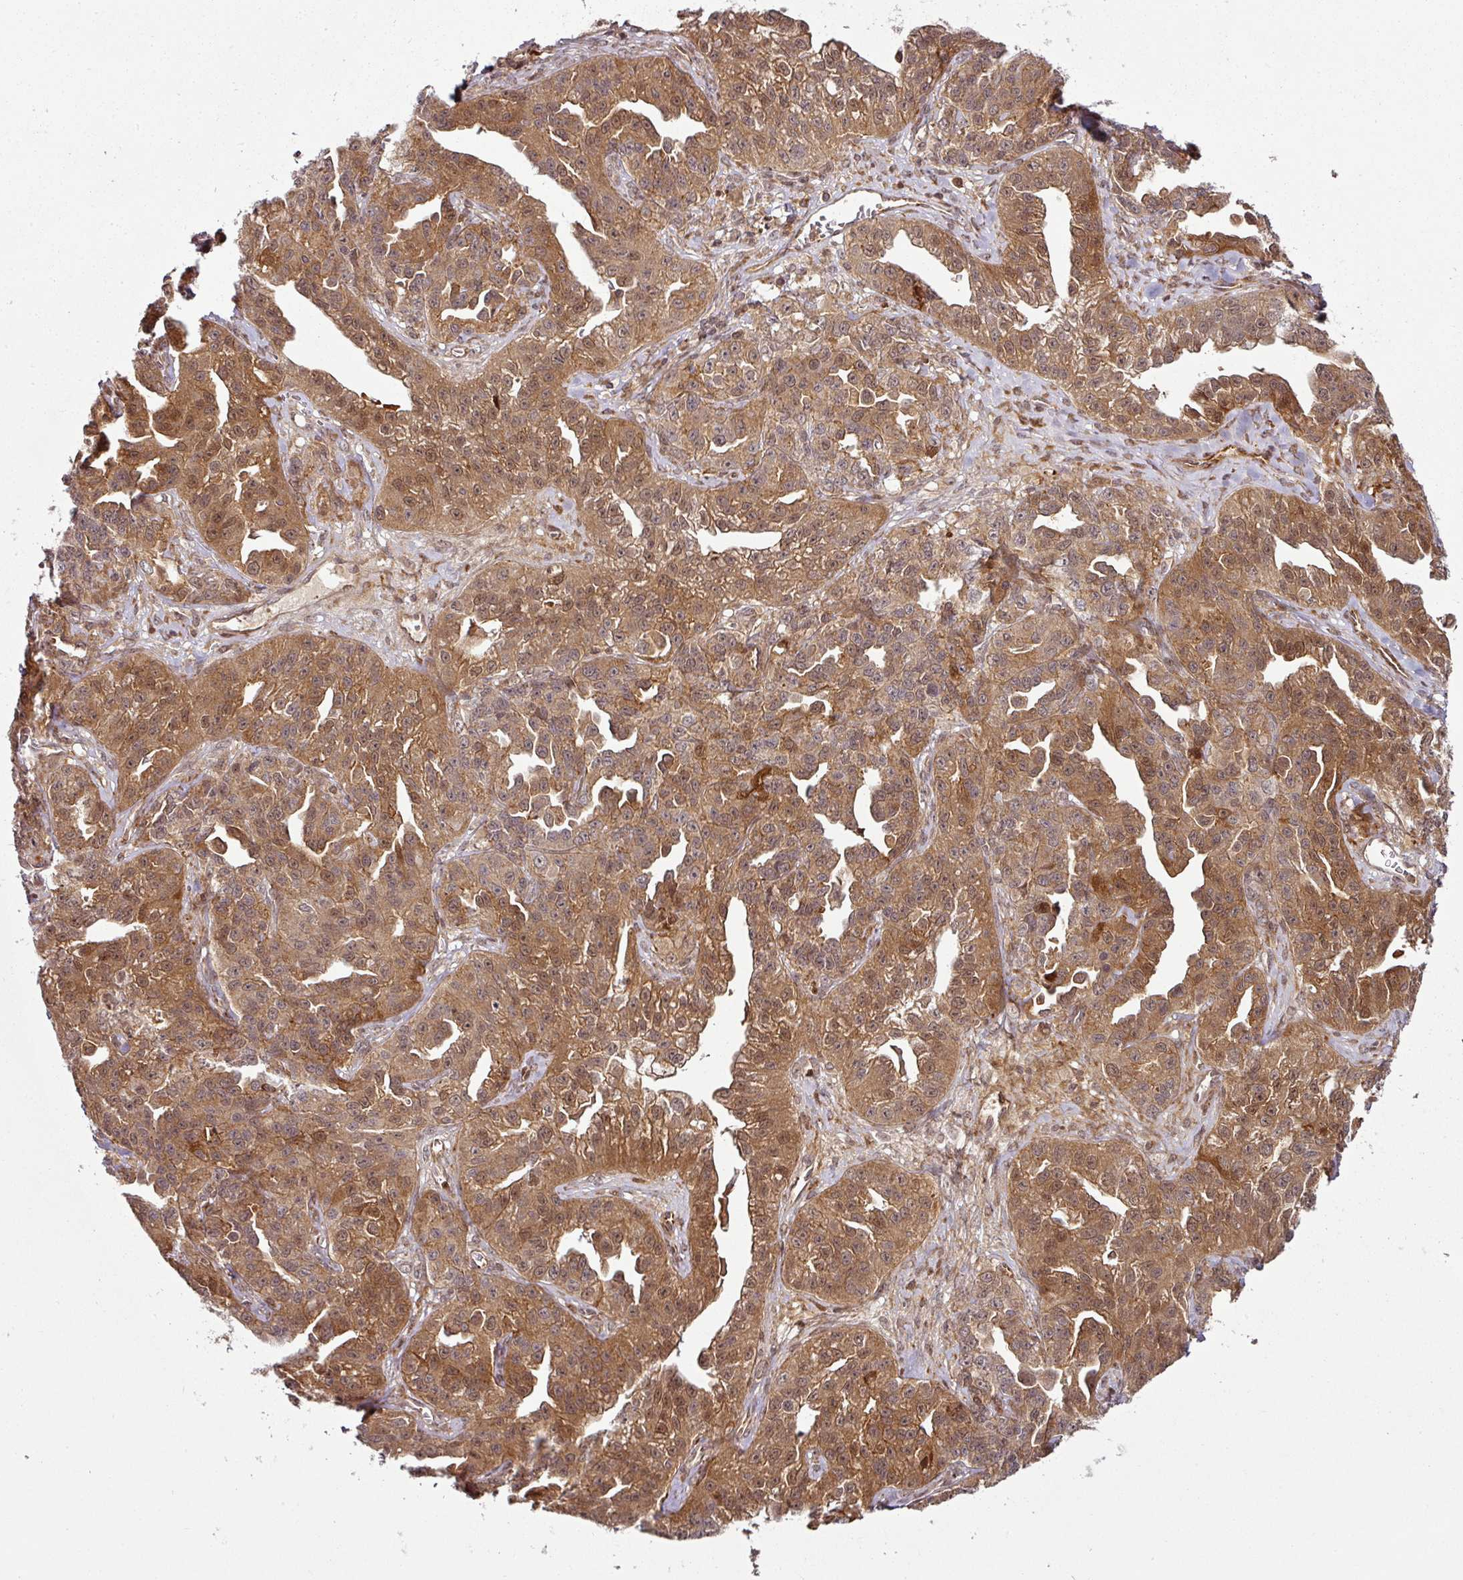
{"staining": {"intensity": "moderate", "quantity": ">75%", "location": "cytoplasmic/membranous,nuclear"}, "tissue": "ovarian cancer", "cell_type": "Tumor cells", "image_type": "cancer", "snomed": [{"axis": "morphology", "description": "Cystadenocarcinoma, serous, NOS"}, {"axis": "topography", "description": "Ovary"}], "caption": "The photomicrograph reveals immunohistochemical staining of serous cystadenocarcinoma (ovarian). There is moderate cytoplasmic/membranous and nuclear staining is present in approximately >75% of tumor cells. (DAB IHC, brown staining for protein, blue staining for nuclei).", "gene": "ATAT1", "patient": {"sex": "female", "age": 75}}